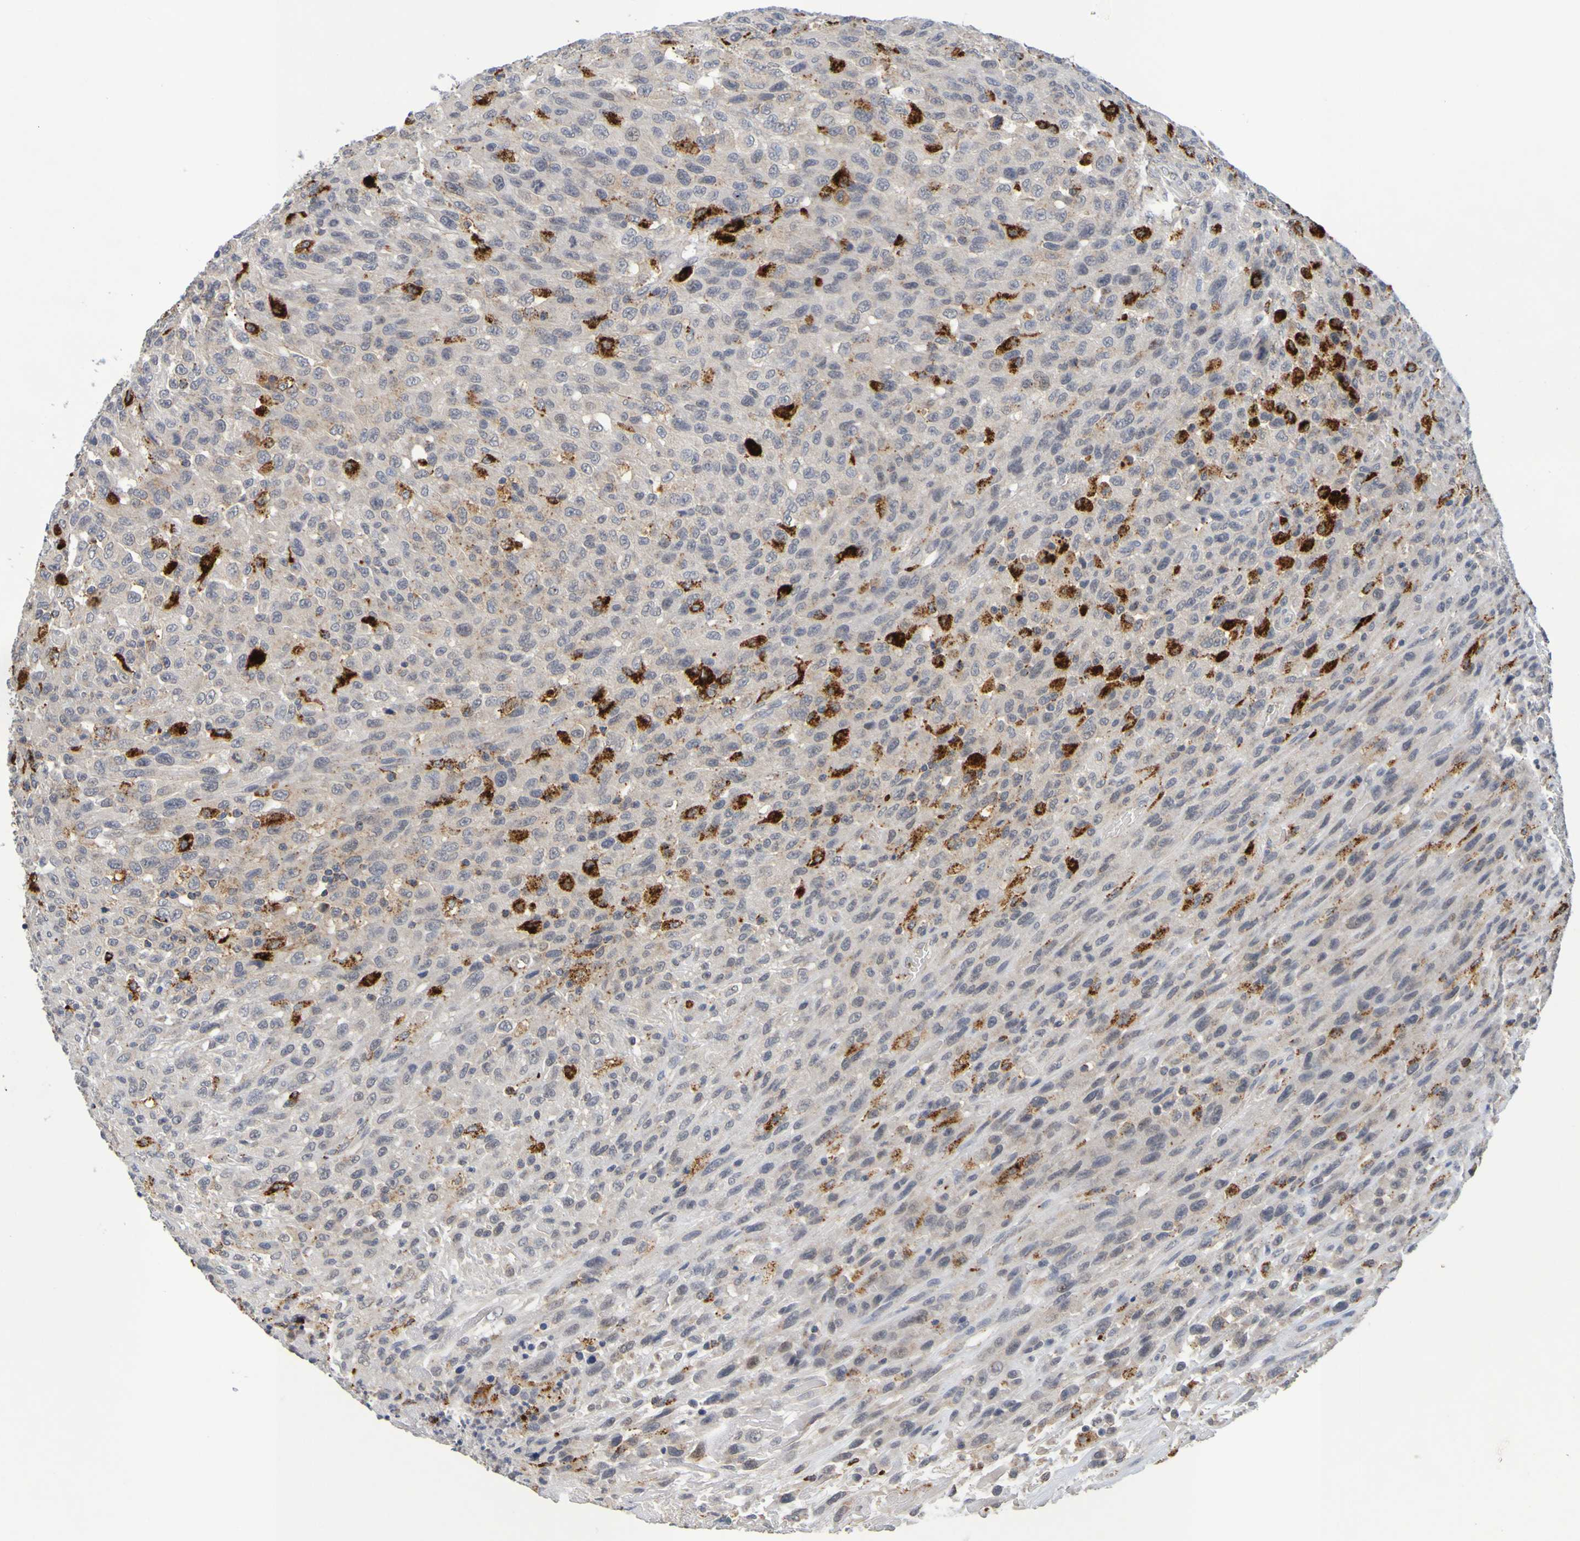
{"staining": {"intensity": "negative", "quantity": "none", "location": "none"}, "tissue": "urothelial cancer", "cell_type": "Tumor cells", "image_type": "cancer", "snomed": [{"axis": "morphology", "description": "Urothelial carcinoma, High grade"}, {"axis": "topography", "description": "Urinary bladder"}], "caption": "Immunohistochemistry (IHC) histopathology image of neoplastic tissue: human urothelial carcinoma (high-grade) stained with DAB (3,3'-diaminobenzidine) shows no significant protein expression in tumor cells.", "gene": "TPH1", "patient": {"sex": "male", "age": 66}}